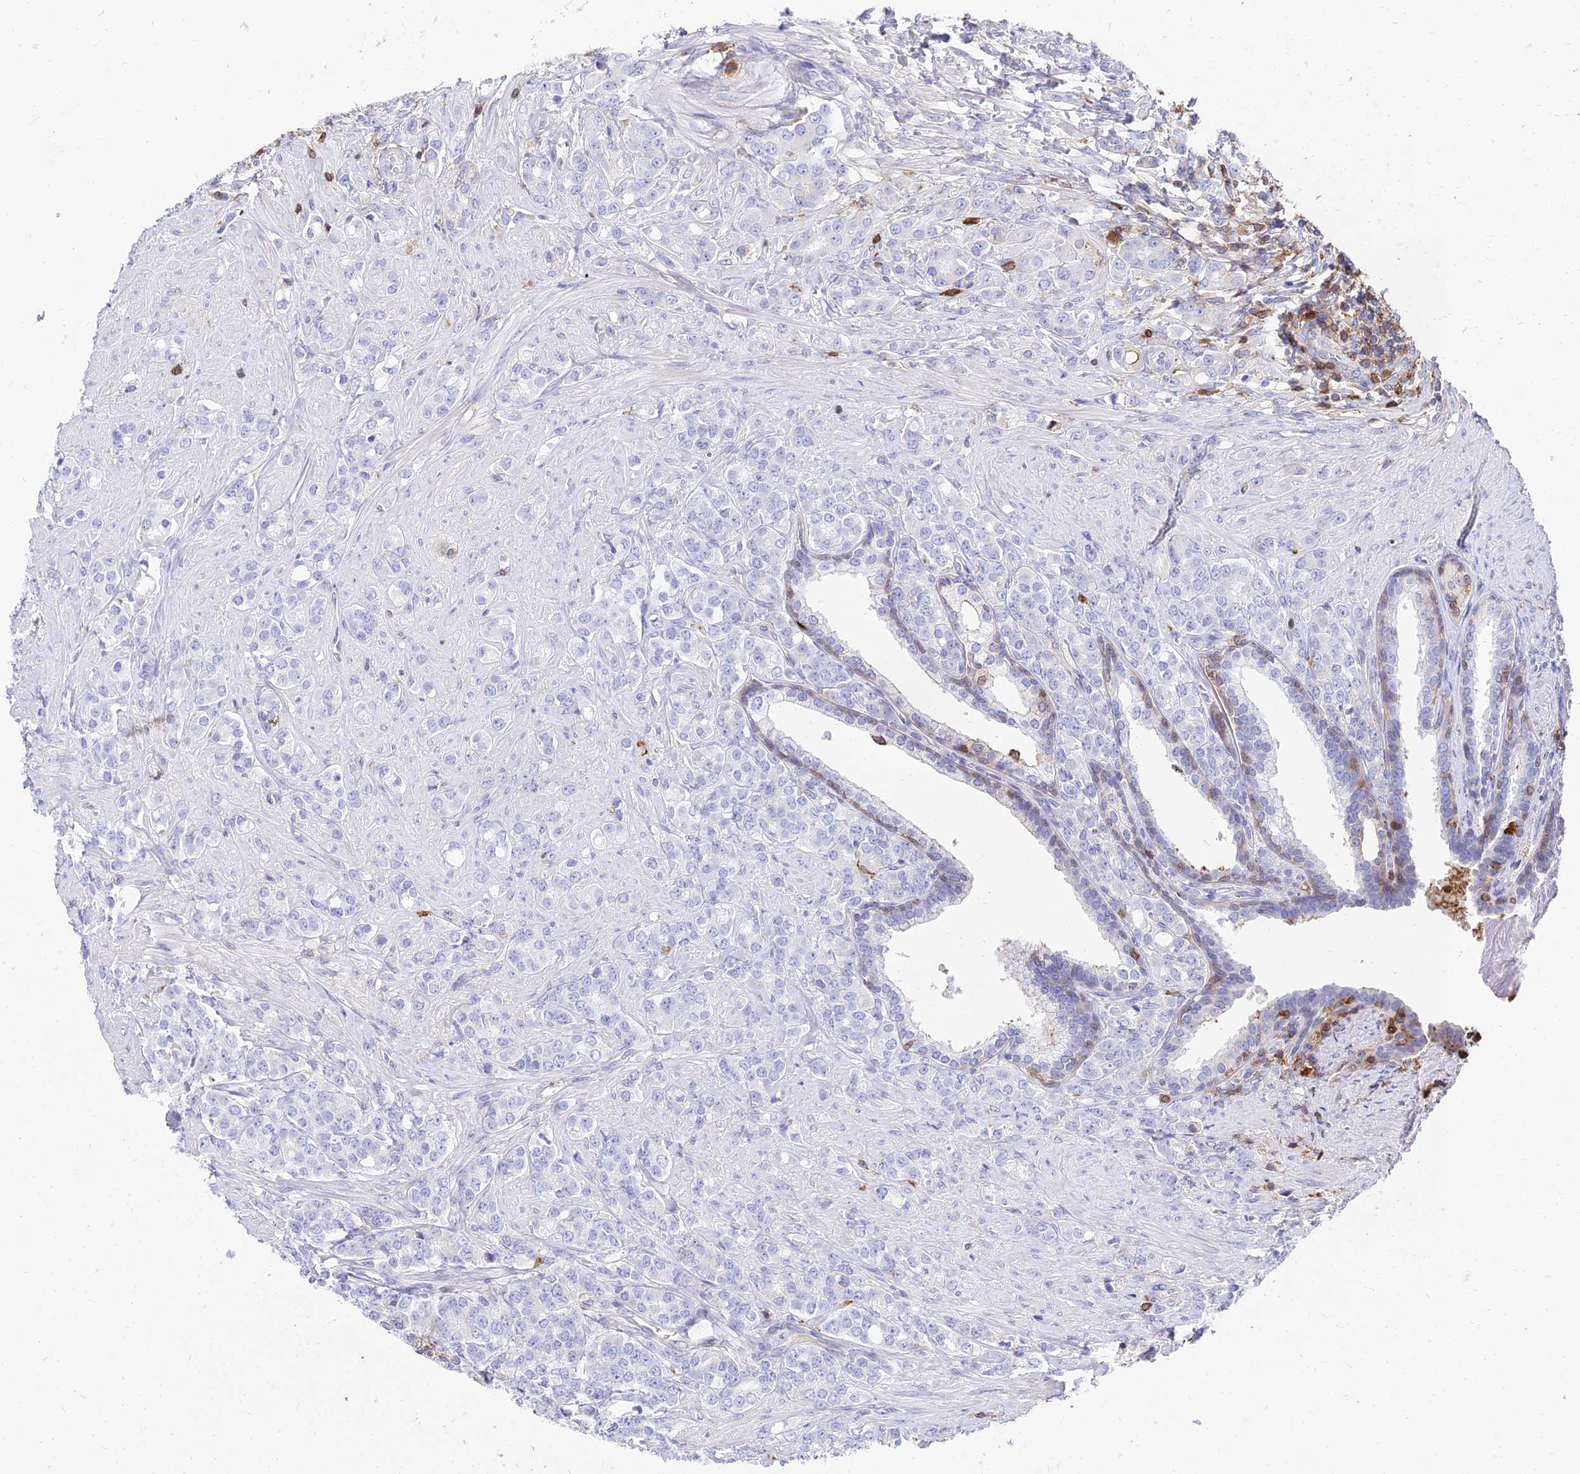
{"staining": {"intensity": "negative", "quantity": "none", "location": "none"}, "tissue": "prostate cancer", "cell_type": "Tumor cells", "image_type": "cancer", "snomed": [{"axis": "morphology", "description": "Adenocarcinoma, High grade"}, {"axis": "topography", "description": "Prostate"}], "caption": "IHC micrograph of human prostate cancer (high-grade adenocarcinoma) stained for a protein (brown), which reveals no staining in tumor cells. Brightfield microscopy of immunohistochemistry stained with DAB (3,3'-diaminobenzidine) (brown) and hematoxylin (blue), captured at high magnification.", "gene": "SREK1IP1", "patient": {"sex": "male", "age": 62}}